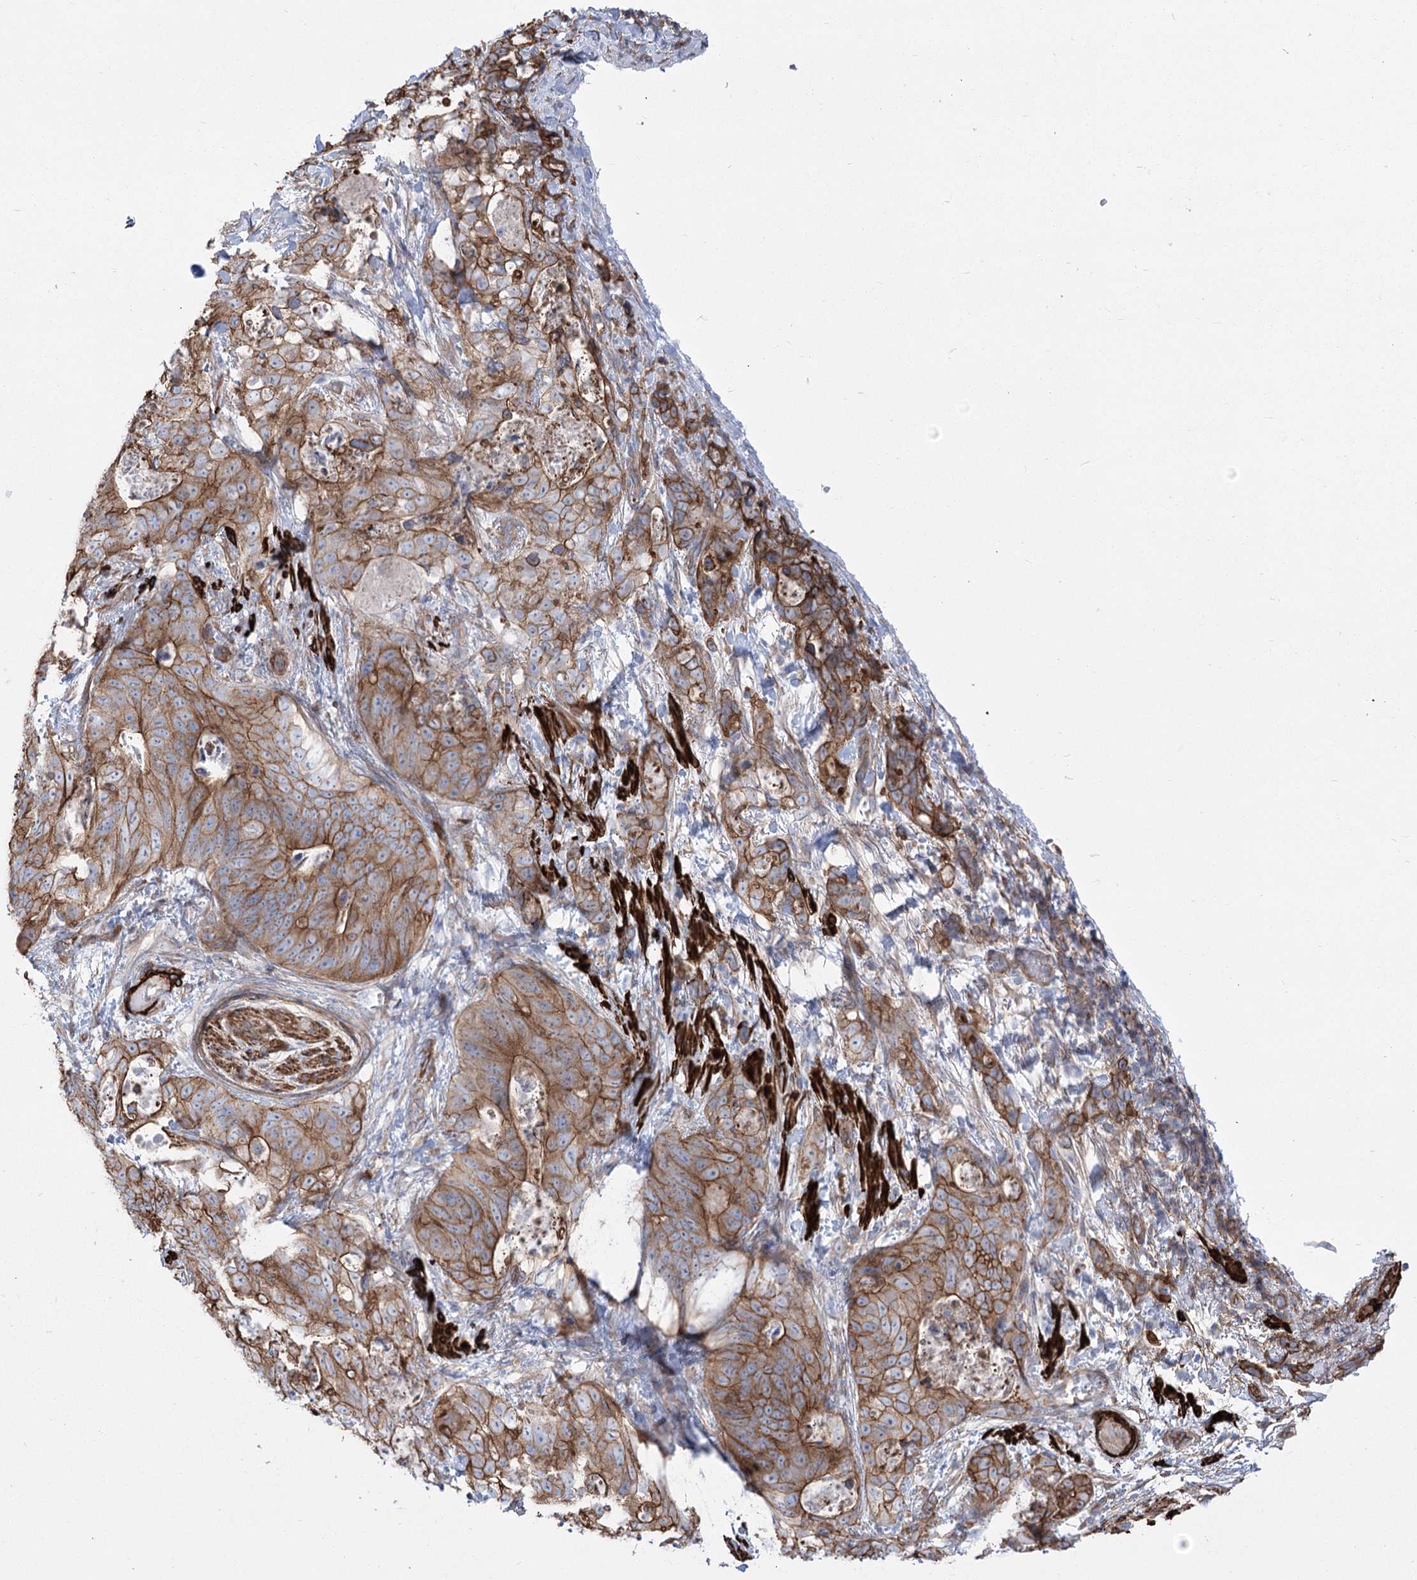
{"staining": {"intensity": "moderate", "quantity": ">75%", "location": "cytoplasmic/membranous"}, "tissue": "stomach cancer", "cell_type": "Tumor cells", "image_type": "cancer", "snomed": [{"axis": "morphology", "description": "Normal tissue, NOS"}, {"axis": "morphology", "description": "Adenocarcinoma, NOS"}, {"axis": "topography", "description": "Stomach"}], "caption": "Immunohistochemical staining of stomach adenocarcinoma displays medium levels of moderate cytoplasmic/membranous expression in approximately >75% of tumor cells.", "gene": "PLEKHA5", "patient": {"sex": "female", "age": 89}}